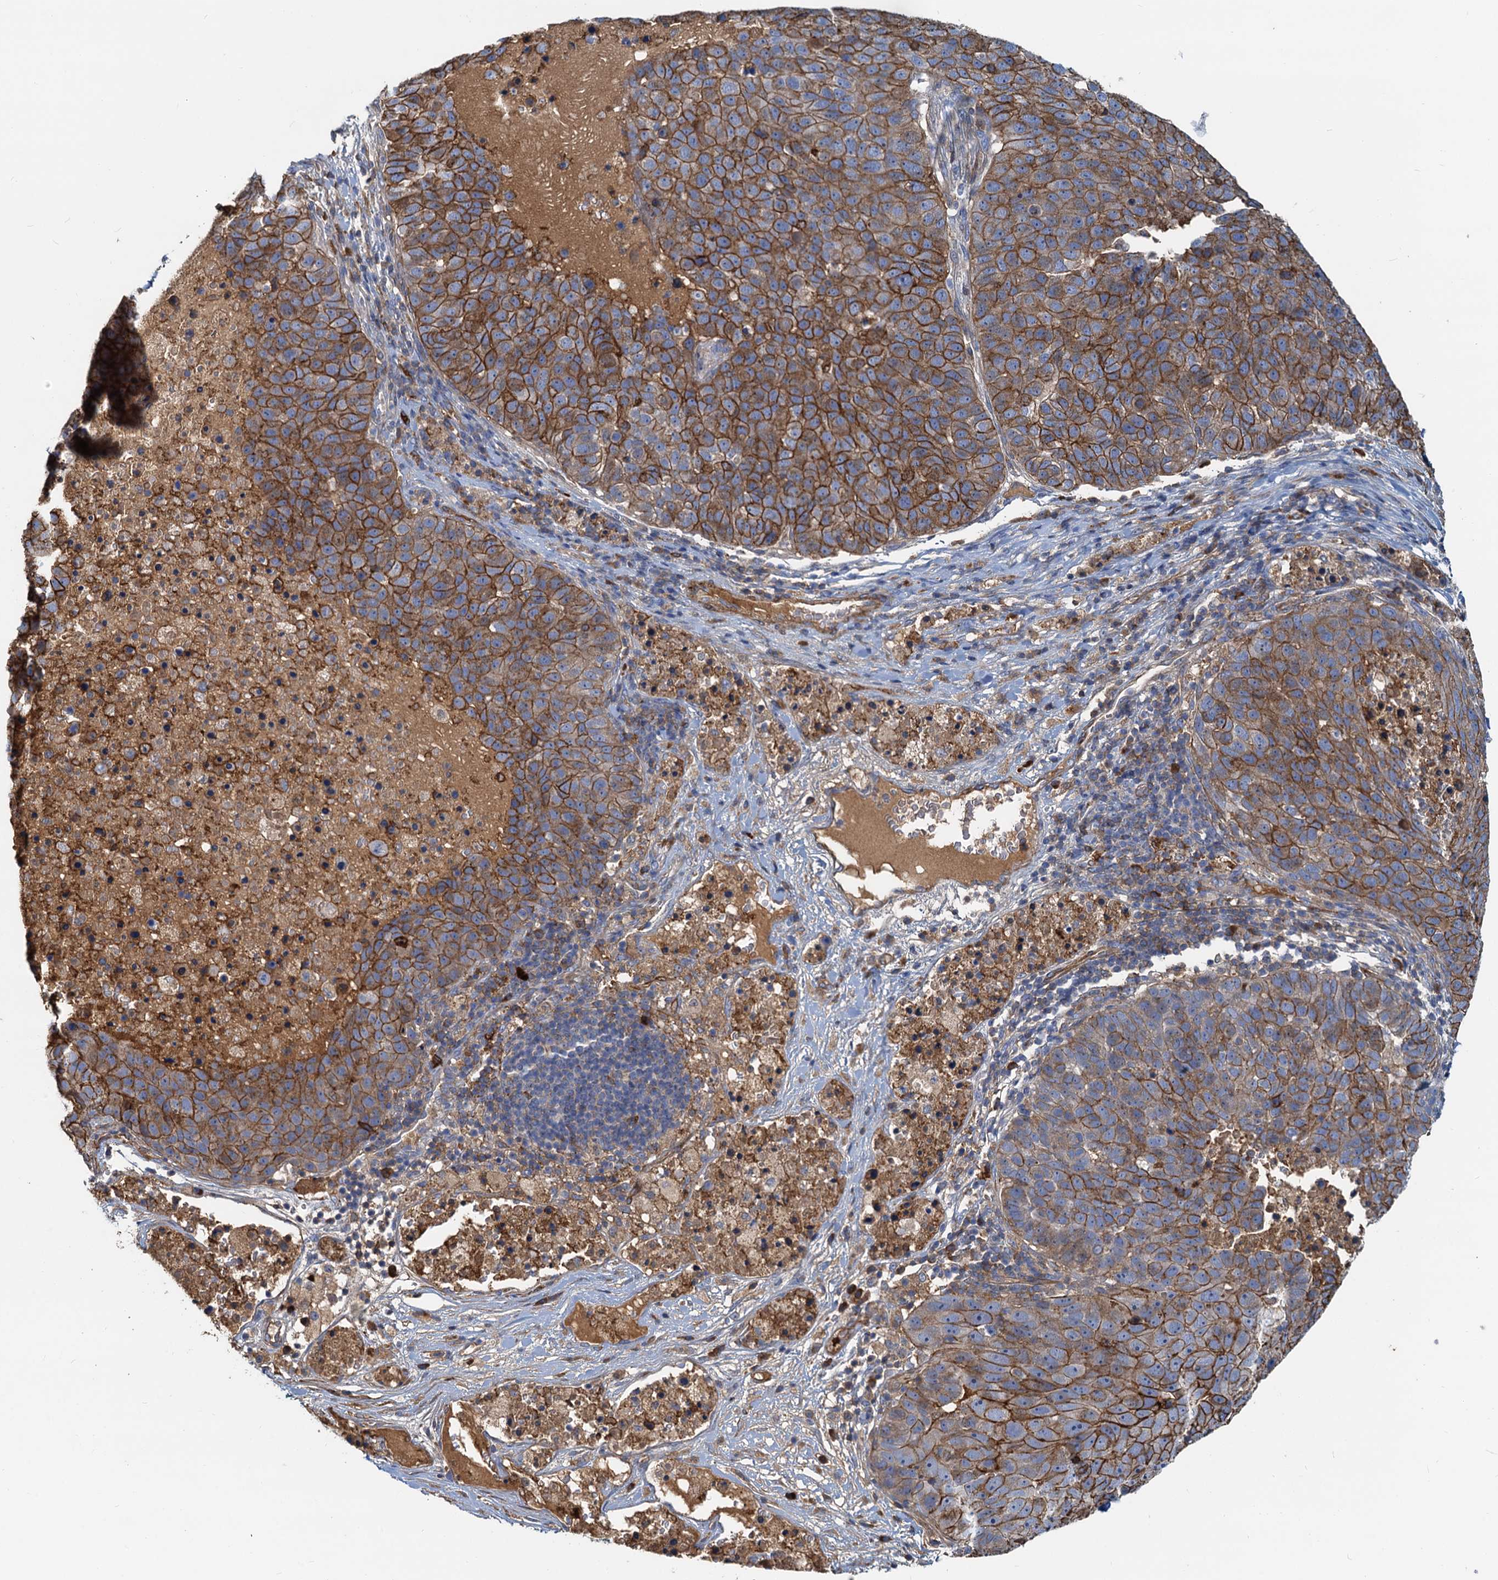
{"staining": {"intensity": "moderate", "quantity": ">75%", "location": "cytoplasmic/membranous"}, "tissue": "pancreatic cancer", "cell_type": "Tumor cells", "image_type": "cancer", "snomed": [{"axis": "morphology", "description": "Adenocarcinoma, NOS"}, {"axis": "topography", "description": "Pancreas"}], "caption": "Adenocarcinoma (pancreatic) tissue reveals moderate cytoplasmic/membranous positivity in approximately >75% of tumor cells, visualized by immunohistochemistry. The protein of interest is stained brown, and the nuclei are stained in blue (DAB IHC with brightfield microscopy, high magnification).", "gene": "LNX2", "patient": {"sex": "female", "age": 61}}